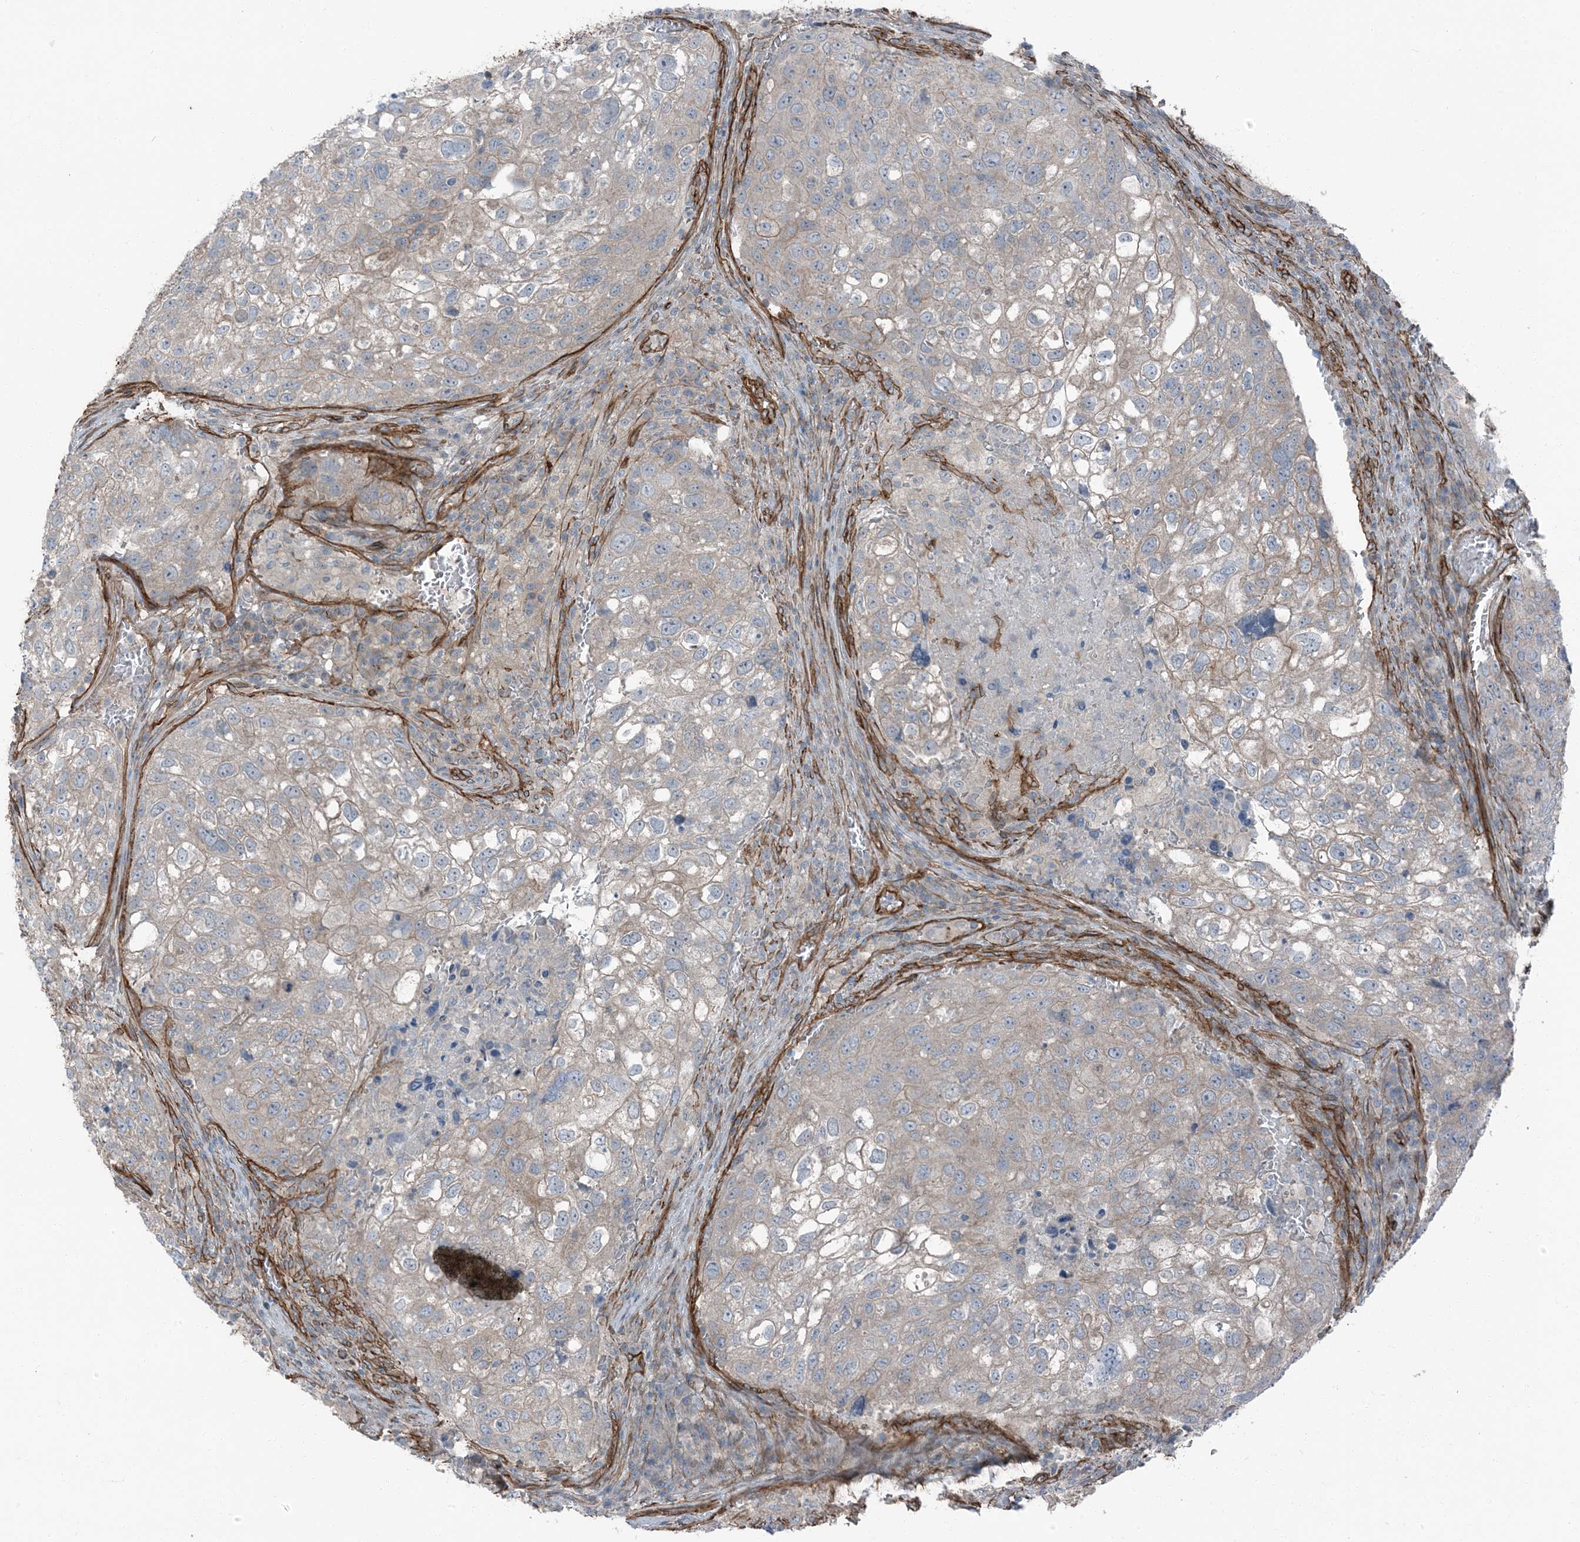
{"staining": {"intensity": "weak", "quantity": "<25%", "location": "cytoplasmic/membranous"}, "tissue": "urothelial cancer", "cell_type": "Tumor cells", "image_type": "cancer", "snomed": [{"axis": "morphology", "description": "Urothelial carcinoma, High grade"}, {"axis": "topography", "description": "Lymph node"}, {"axis": "topography", "description": "Urinary bladder"}], "caption": "Immunohistochemistry of human urothelial cancer reveals no expression in tumor cells.", "gene": "ZFP90", "patient": {"sex": "male", "age": 51}}